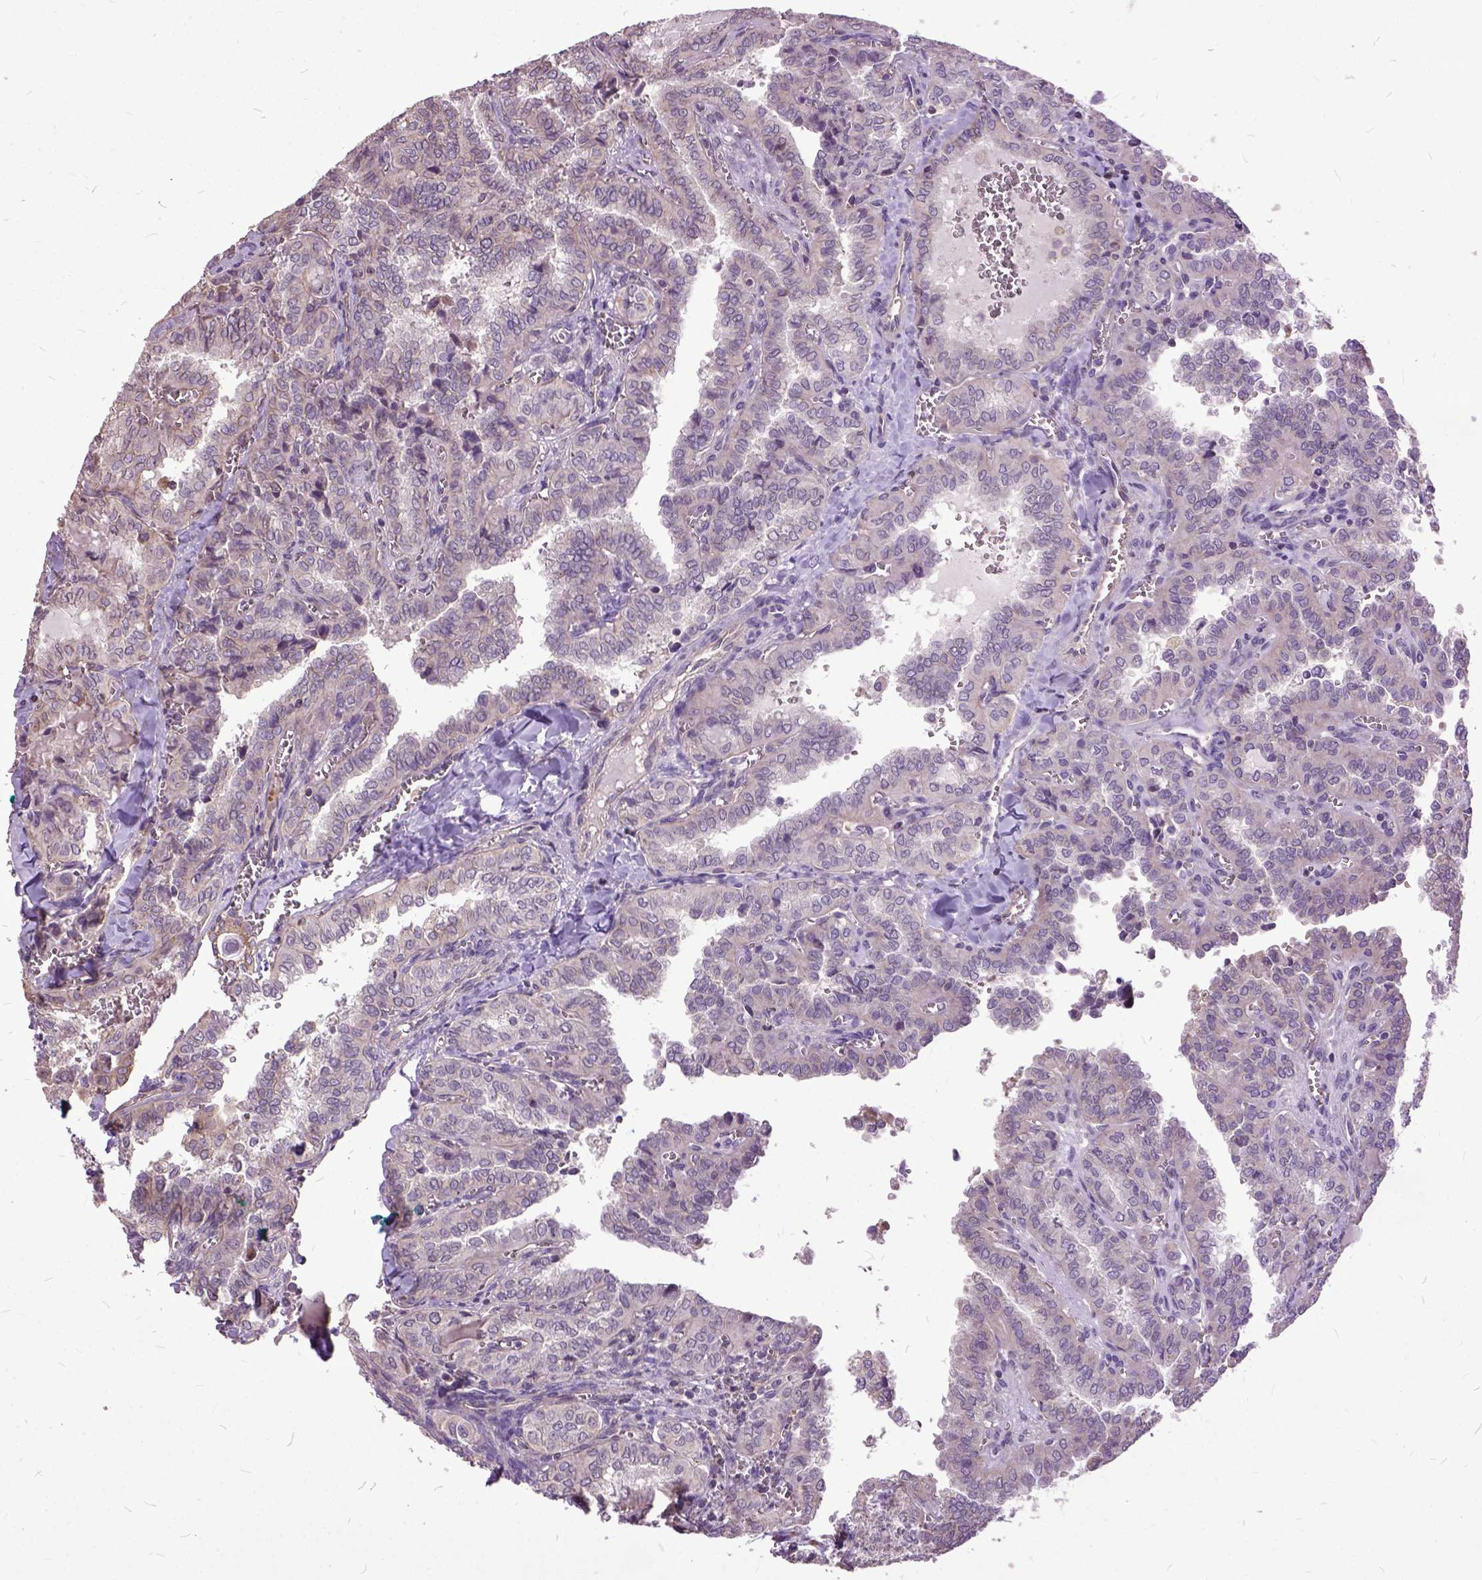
{"staining": {"intensity": "negative", "quantity": "none", "location": "none"}, "tissue": "thyroid cancer", "cell_type": "Tumor cells", "image_type": "cancer", "snomed": [{"axis": "morphology", "description": "Papillary adenocarcinoma, NOS"}, {"axis": "topography", "description": "Thyroid gland"}], "caption": "Thyroid cancer was stained to show a protein in brown. There is no significant positivity in tumor cells.", "gene": "AREG", "patient": {"sex": "female", "age": 41}}